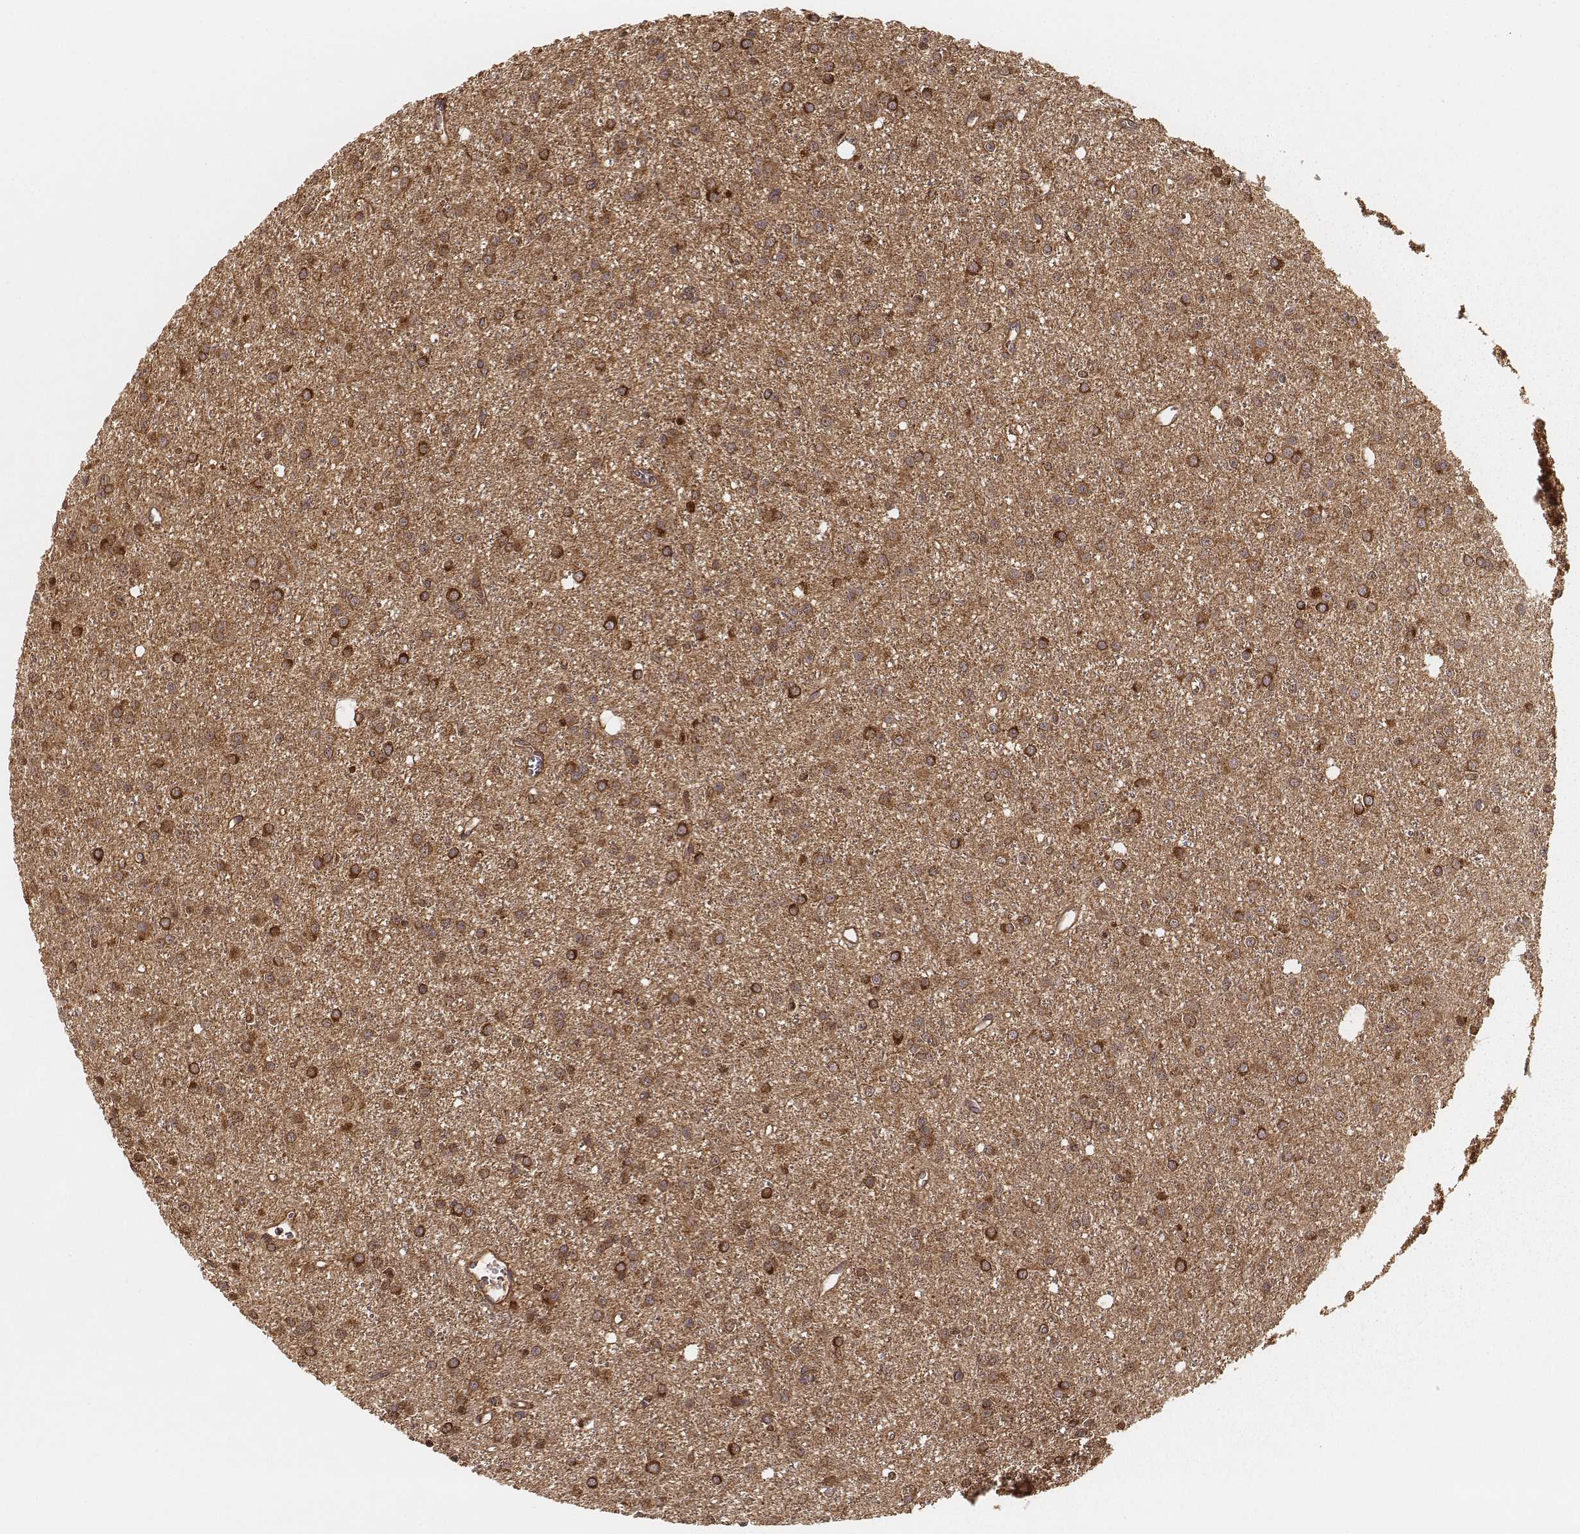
{"staining": {"intensity": "strong", "quantity": ">75%", "location": "cytoplasmic/membranous"}, "tissue": "glioma", "cell_type": "Tumor cells", "image_type": "cancer", "snomed": [{"axis": "morphology", "description": "Glioma, malignant, Low grade"}, {"axis": "topography", "description": "Brain"}], "caption": "IHC of human glioma shows high levels of strong cytoplasmic/membranous positivity in about >75% of tumor cells.", "gene": "CARS1", "patient": {"sex": "male", "age": 27}}